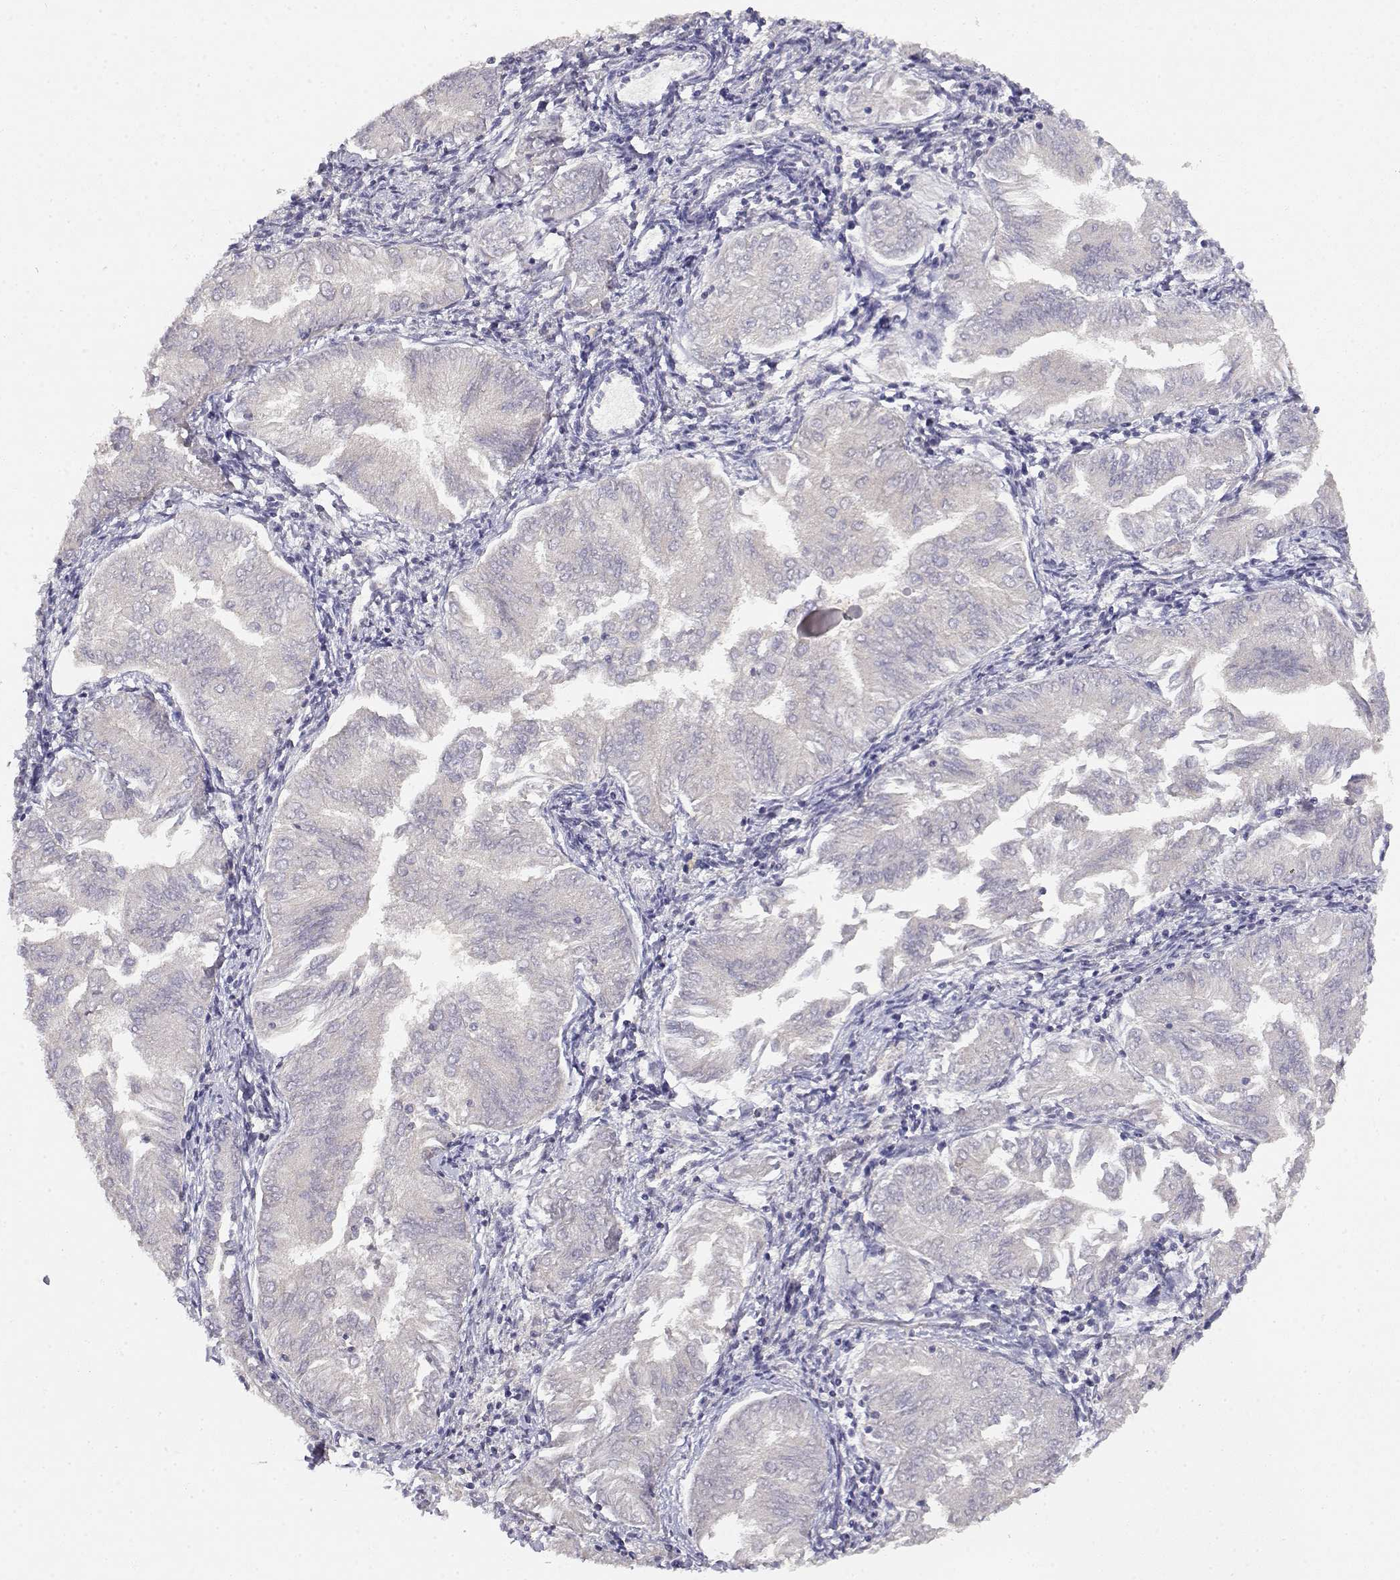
{"staining": {"intensity": "negative", "quantity": "none", "location": "none"}, "tissue": "endometrial cancer", "cell_type": "Tumor cells", "image_type": "cancer", "snomed": [{"axis": "morphology", "description": "Adenocarcinoma, NOS"}, {"axis": "topography", "description": "Endometrium"}], "caption": "This is an immunohistochemistry photomicrograph of endometrial cancer. There is no positivity in tumor cells.", "gene": "ADA", "patient": {"sex": "female", "age": 53}}